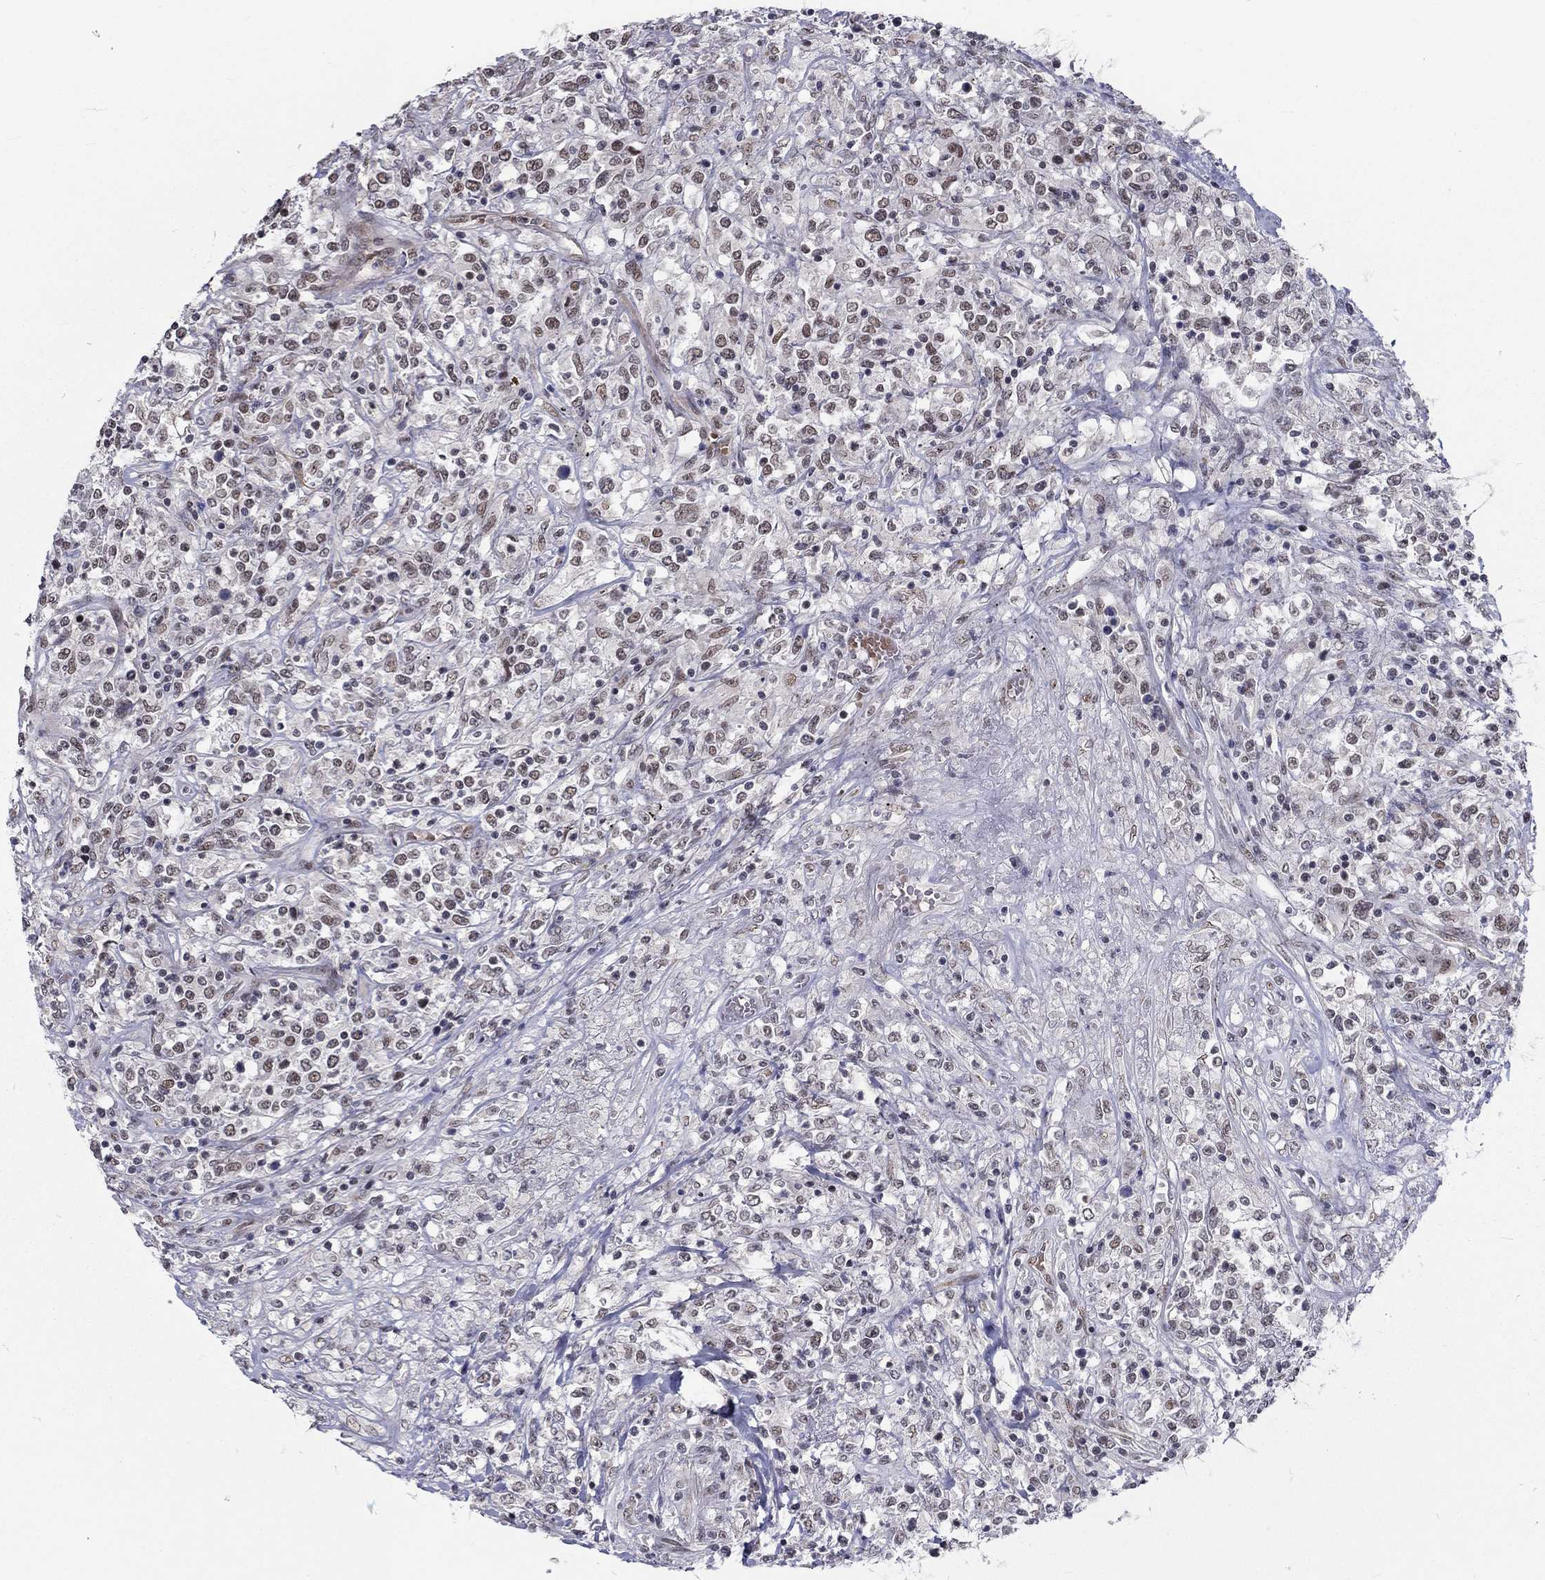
{"staining": {"intensity": "moderate", "quantity": "25%-75%", "location": "nuclear"}, "tissue": "lymphoma", "cell_type": "Tumor cells", "image_type": "cancer", "snomed": [{"axis": "morphology", "description": "Malignant lymphoma, non-Hodgkin's type, High grade"}, {"axis": "topography", "description": "Lung"}], "caption": "There is medium levels of moderate nuclear staining in tumor cells of lymphoma, as demonstrated by immunohistochemical staining (brown color).", "gene": "ZBED1", "patient": {"sex": "male", "age": 79}}